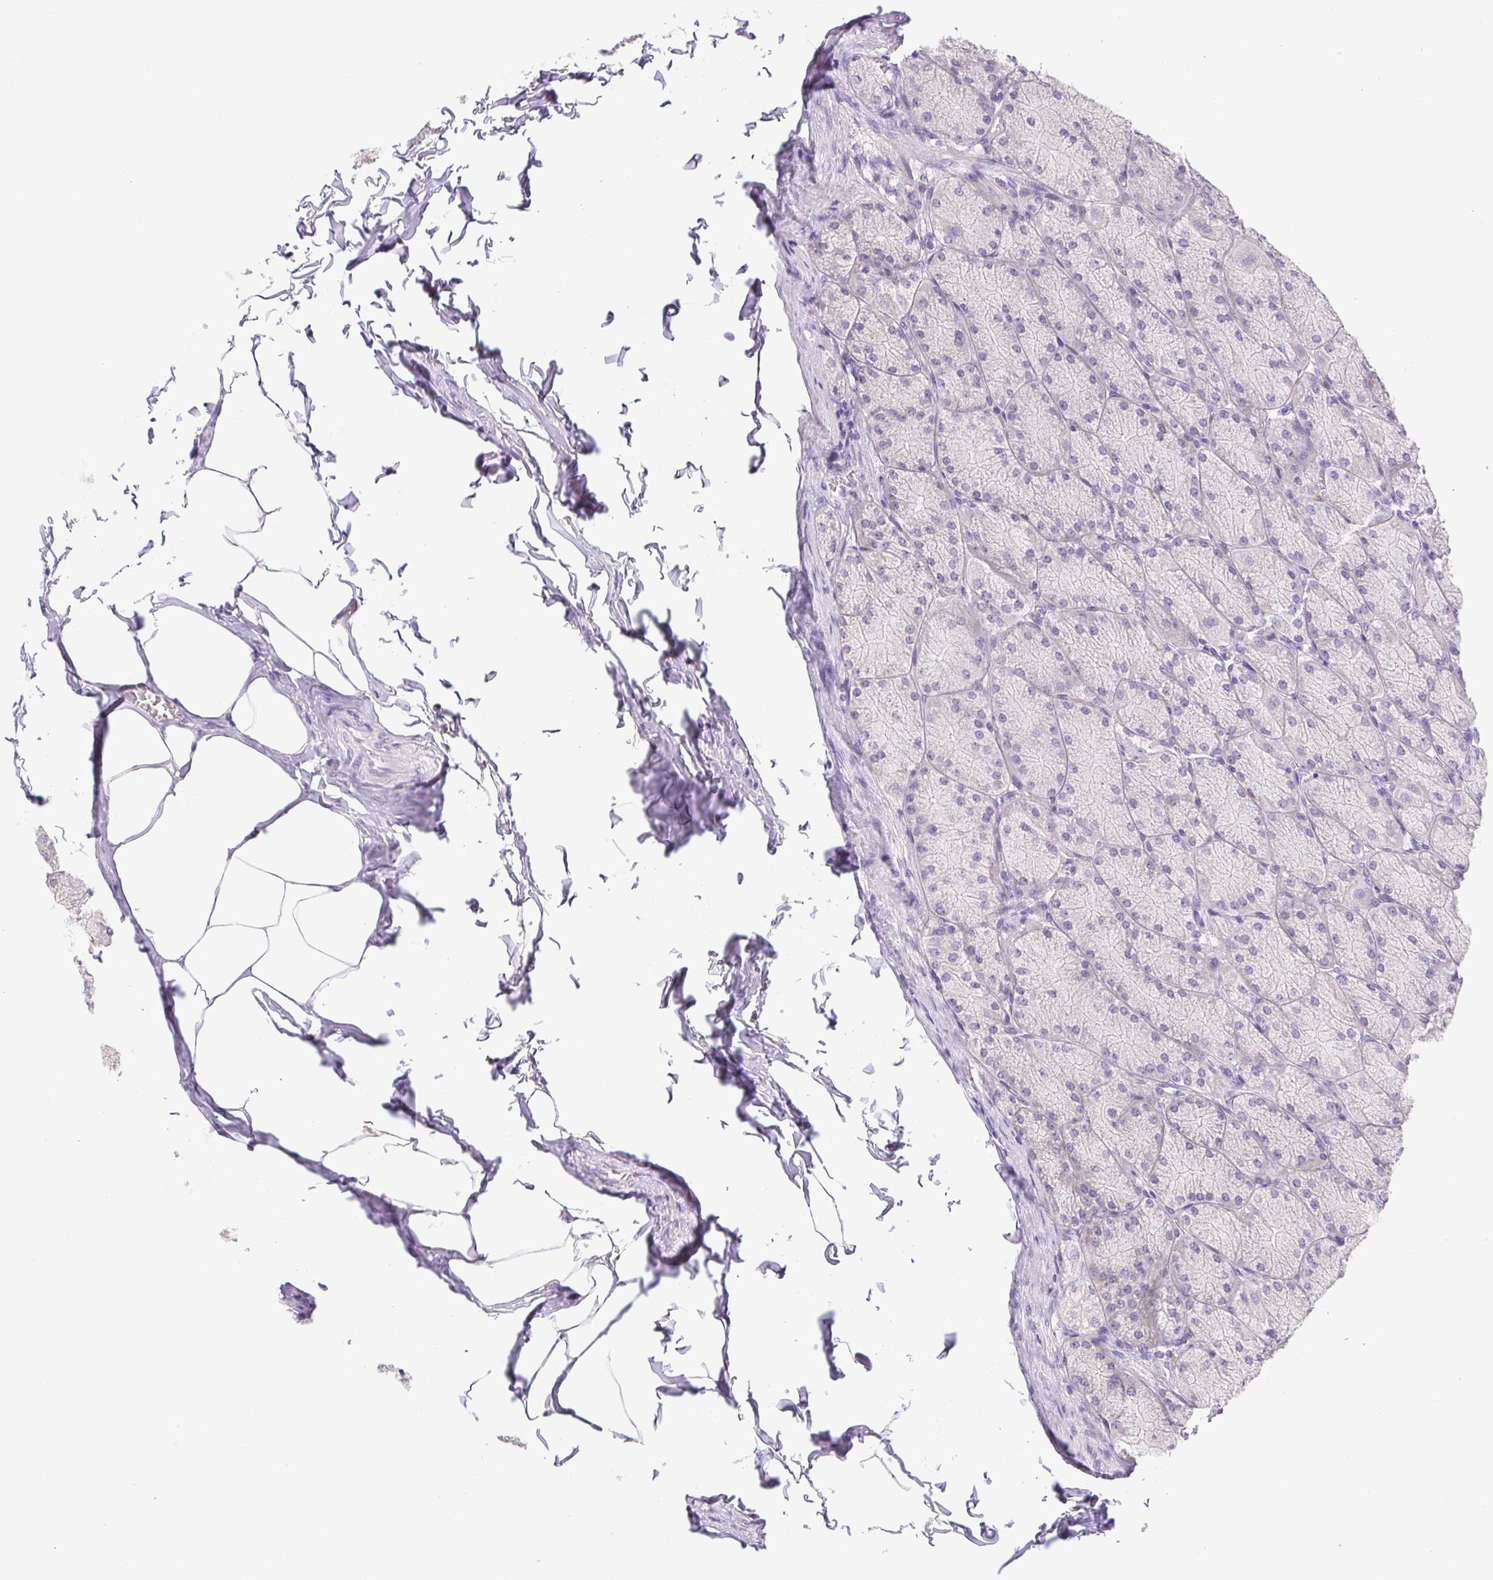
{"staining": {"intensity": "negative", "quantity": "none", "location": "none"}, "tissue": "stomach", "cell_type": "Glandular cells", "image_type": "normal", "snomed": [{"axis": "morphology", "description": "Normal tissue, NOS"}, {"axis": "topography", "description": "Stomach, upper"}], "caption": "High power microscopy photomicrograph of an immunohistochemistry micrograph of unremarkable stomach, revealing no significant expression in glandular cells.", "gene": "PAPPA2", "patient": {"sex": "female", "age": 56}}